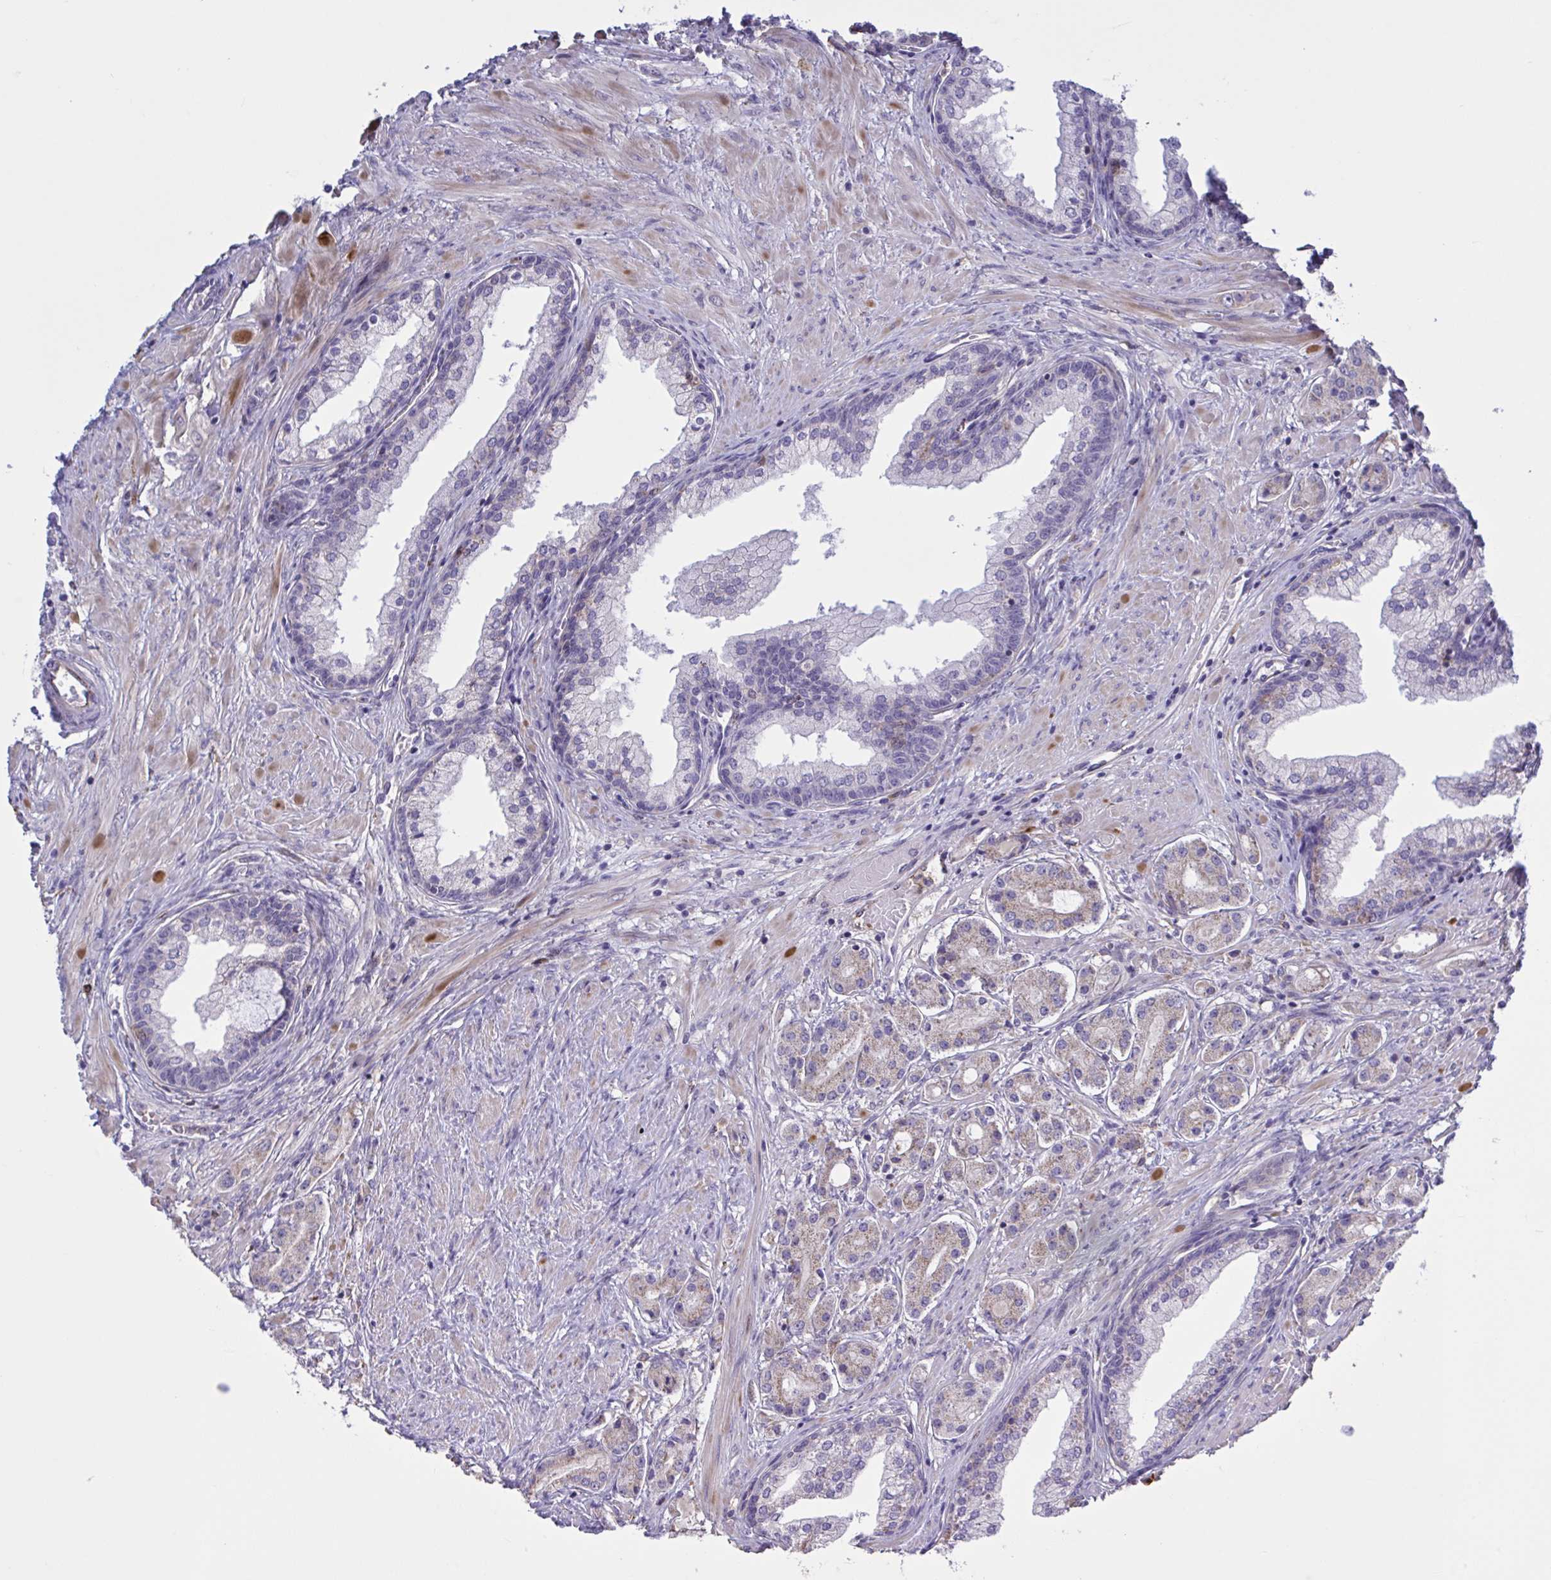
{"staining": {"intensity": "weak", "quantity": ">75%", "location": "cytoplasmic/membranous"}, "tissue": "prostate cancer", "cell_type": "Tumor cells", "image_type": "cancer", "snomed": [{"axis": "morphology", "description": "Adenocarcinoma, High grade"}, {"axis": "topography", "description": "Prostate"}], "caption": "Prostate adenocarcinoma (high-grade) tissue reveals weak cytoplasmic/membranous expression in about >75% of tumor cells", "gene": "CD101", "patient": {"sex": "male", "age": 67}}